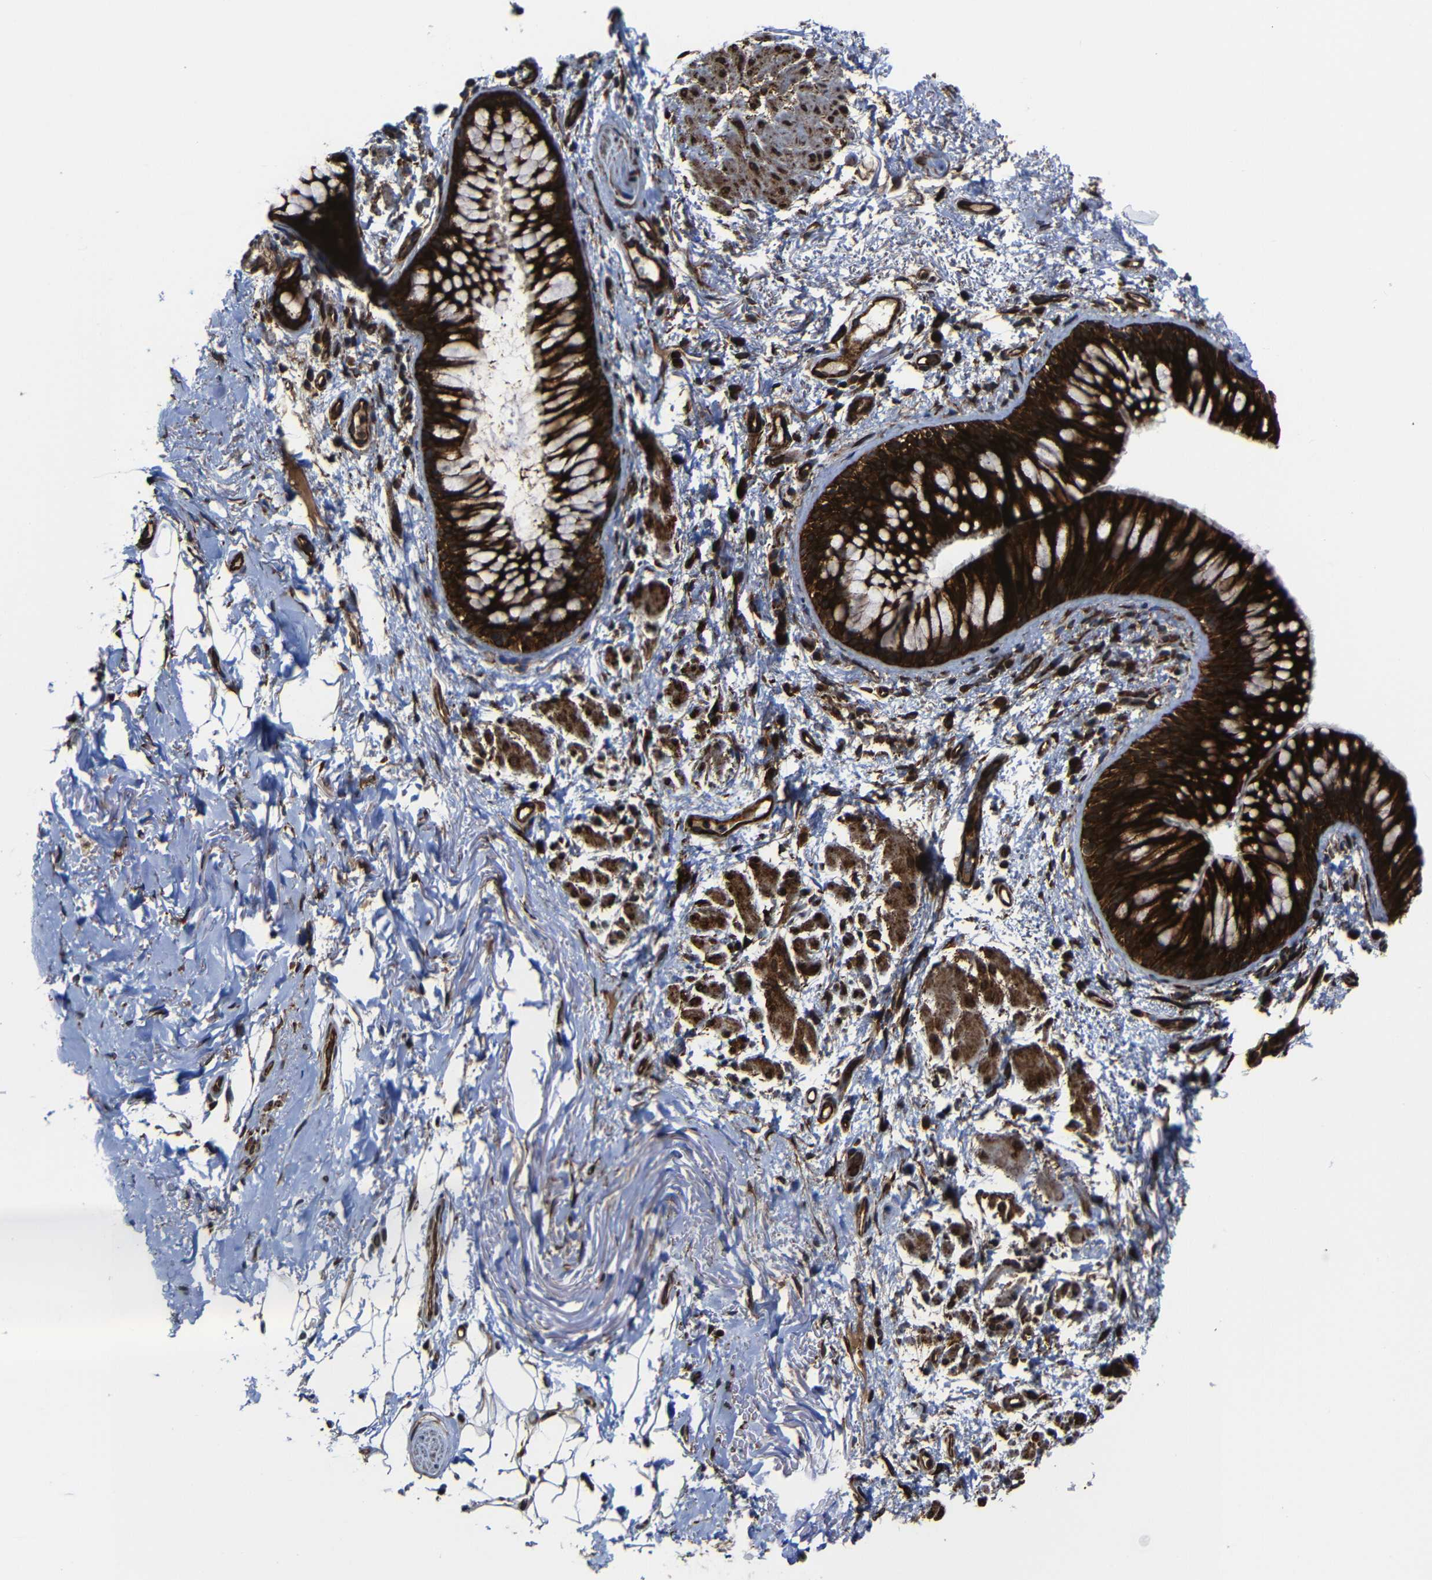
{"staining": {"intensity": "weak", "quantity": ">75%", "location": "cytoplasmic/membranous"}, "tissue": "adipose tissue", "cell_type": "Adipocytes", "image_type": "normal", "snomed": [{"axis": "morphology", "description": "Normal tissue, NOS"}, {"axis": "topography", "description": "Cartilage tissue"}, {"axis": "topography", "description": "Bronchus"}], "caption": "Protein positivity by immunohistochemistry (IHC) displays weak cytoplasmic/membranous staining in approximately >75% of adipocytes in unremarkable adipose tissue.", "gene": "KIAA0513", "patient": {"sex": "female", "age": 73}}